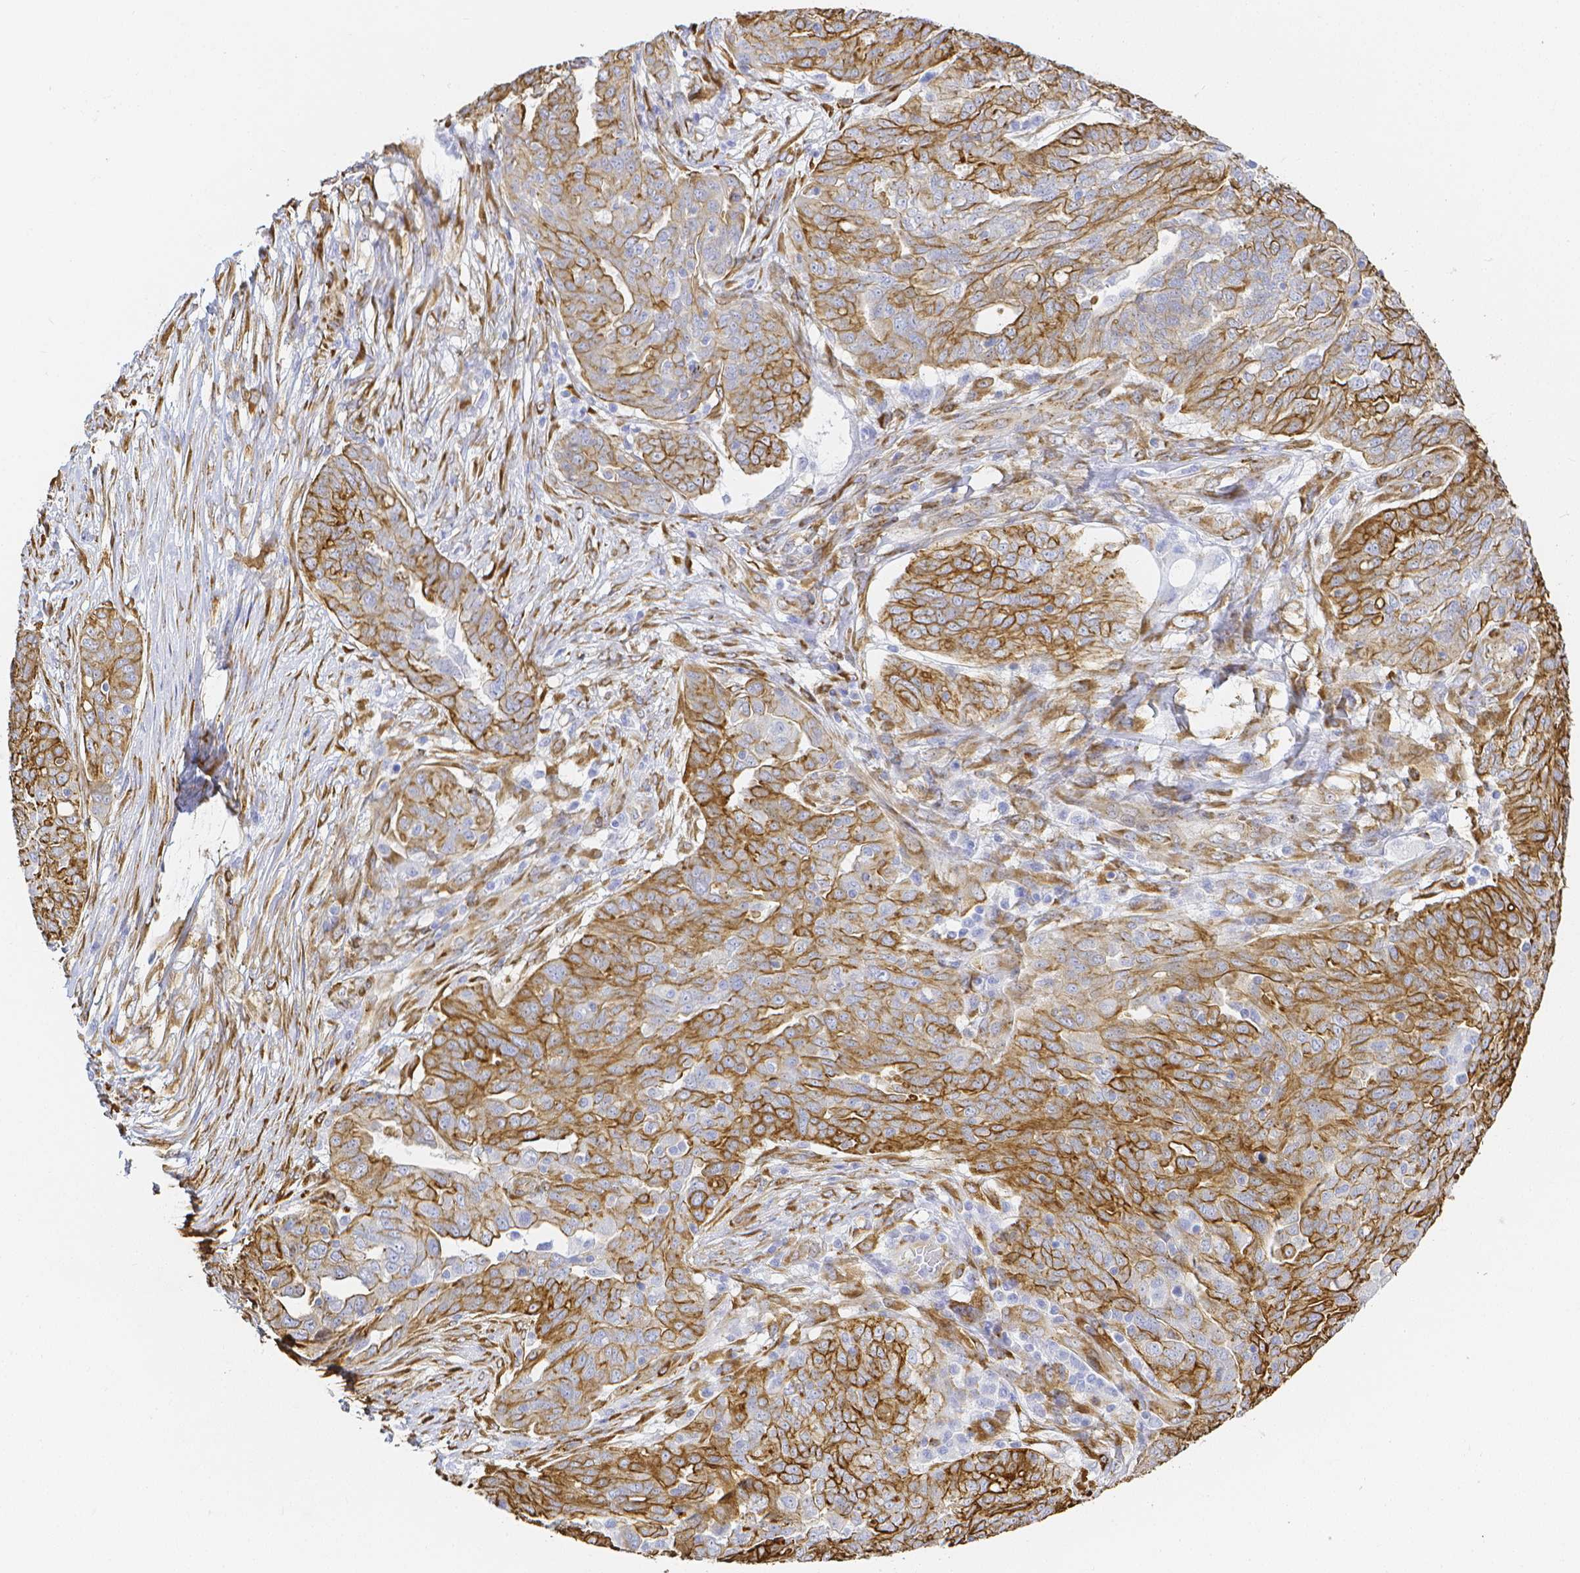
{"staining": {"intensity": "moderate", "quantity": ">75%", "location": "cytoplasmic/membranous"}, "tissue": "ovarian cancer", "cell_type": "Tumor cells", "image_type": "cancer", "snomed": [{"axis": "morphology", "description": "Cystadenocarcinoma, serous, NOS"}, {"axis": "topography", "description": "Ovary"}], "caption": "Serous cystadenocarcinoma (ovarian) was stained to show a protein in brown. There is medium levels of moderate cytoplasmic/membranous staining in approximately >75% of tumor cells. (DAB IHC with brightfield microscopy, high magnification).", "gene": "SMURF1", "patient": {"sex": "female", "age": 67}}